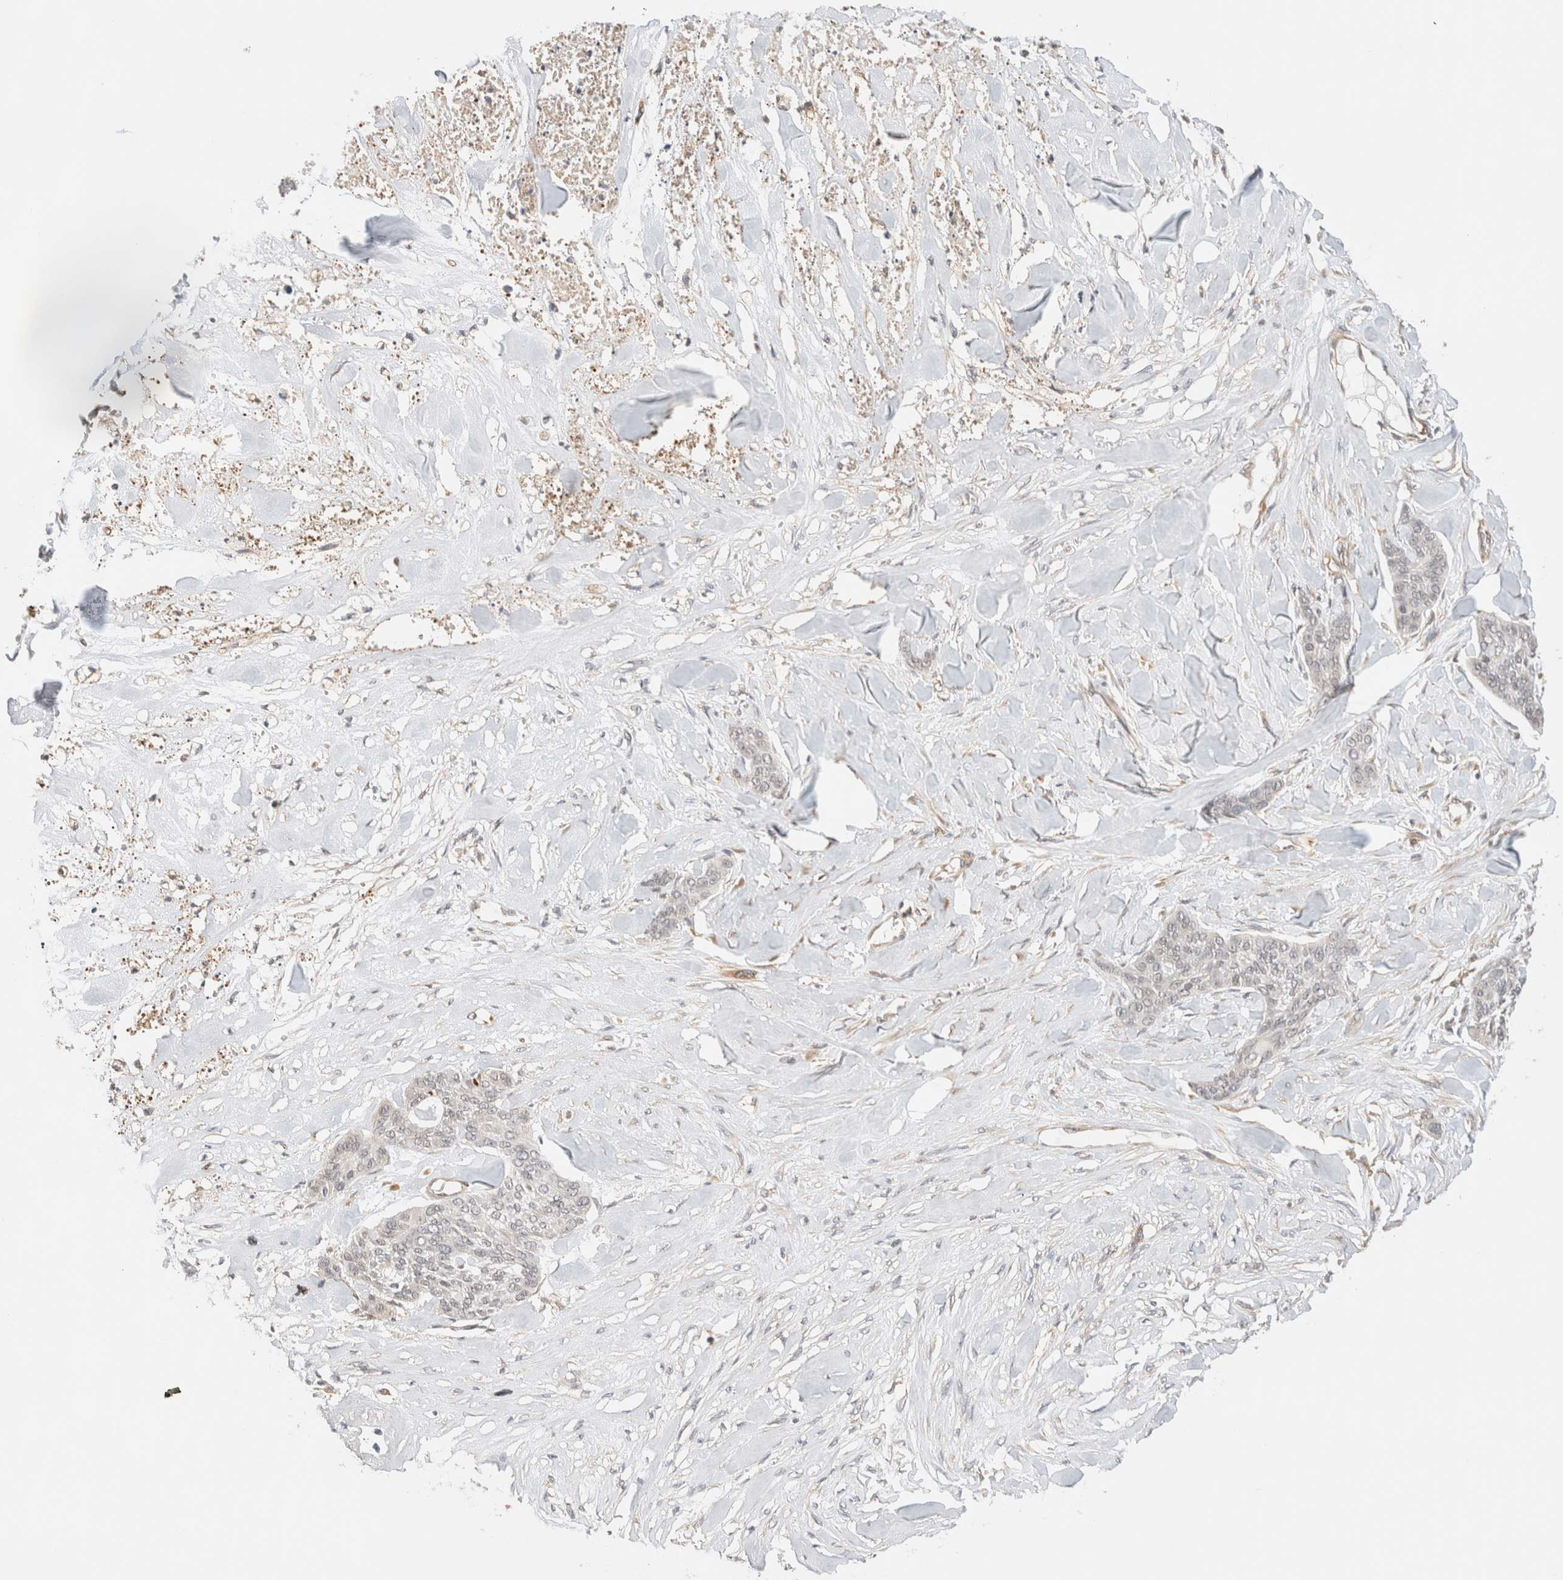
{"staining": {"intensity": "negative", "quantity": "none", "location": "none"}, "tissue": "skin cancer", "cell_type": "Tumor cells", "image_type": "cancer", "snomed": [{"axis": "morphology", "description": "Basal cell carcinoma"}, {"axis": "topography", "description": "Skin"}], "caption": "High magnification brightfield microscopy of skin cancer (basal cell carcinoma) stained with DAB (3,3'-diaminobenzidine) (brown) and counterstained with hematoxylin (blue): tumor cells show no significant expression.", "gene": "SYVN1", "patient": {"sex": "female", "age": 64}}